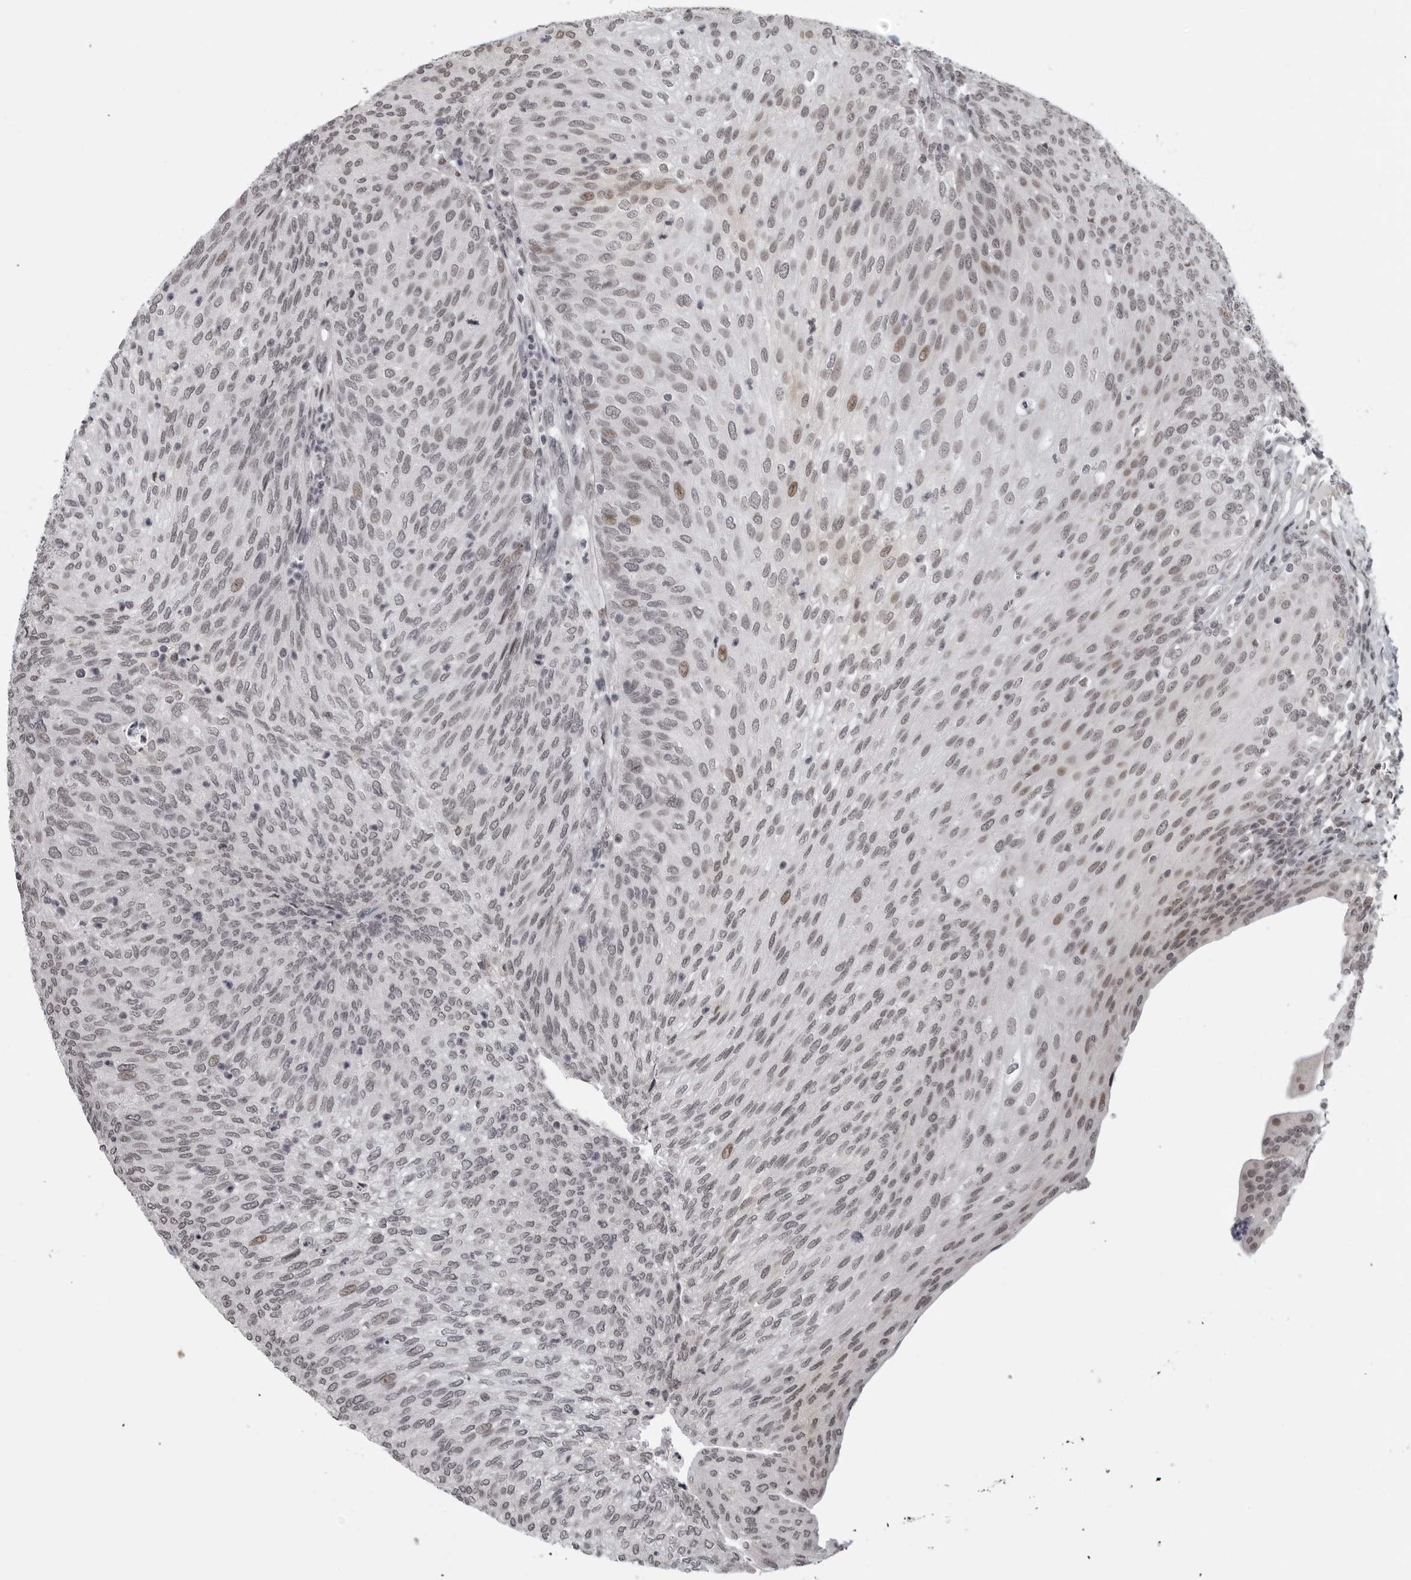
{"staining": {"intensity": "weak", "quantity": "25%-75%", "location": "nuclear"}, "tissue": "urothelial cancer", "cell_type": "Tumor cells", "image_type": "cancer", "snomed": [{"axis": "morphology", "description": "Urothelial carcinoma, Low grade"}, {"axis": "topography", "description": "Urinary bladder"}], "caption": "Immunohistochemistry histopathology image of neoplastic tissue: human urothelial cancer stained using immunohistochemistry displays low levels of weak protein expression localized specifically in the nuclear of tumor cells, appearing as a nuclear brown color.", "gene": "MAF", "patient": {"sex": "female", "age": 79}}